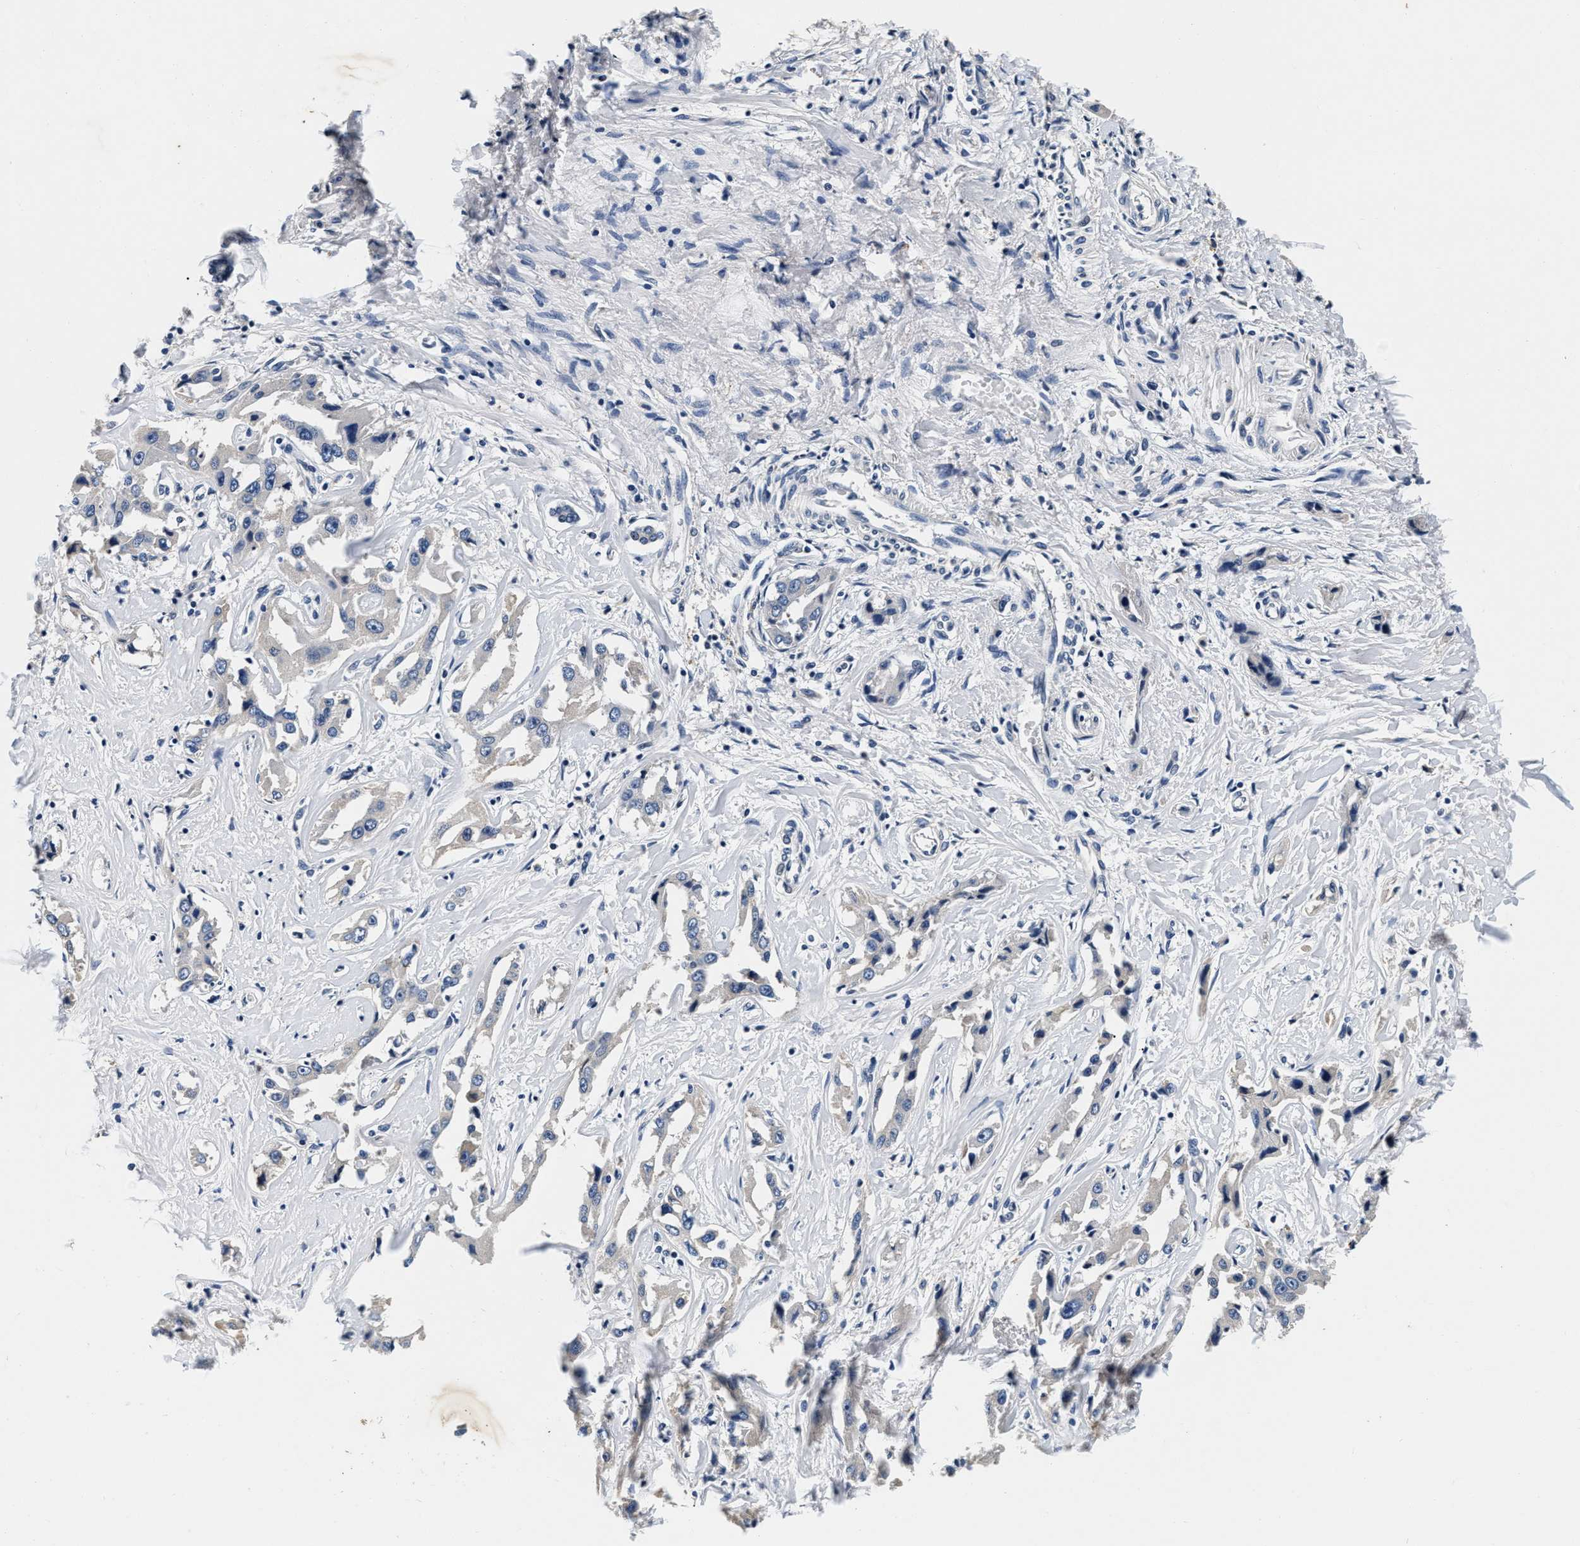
{"staining": {"intensity": "negative", "quantity": "none", "location": "none"}, "tissue": "liver cancer", "cell_type": "Tumor cells", "image_type": "cancer", "snomed": [{"axis": "morphology", "description": "Cholangiocarcinoma"}, {"axis": "topography", "description": "Liver"}], "caption": "A high-resolution photomicrograph shows IHC staining of liver cancer (cholangiocarcinoma), which reveals no significant expression in tumor cells.", "gene": "ABCG8", "patient": {"sex": "male", "age": 59}}